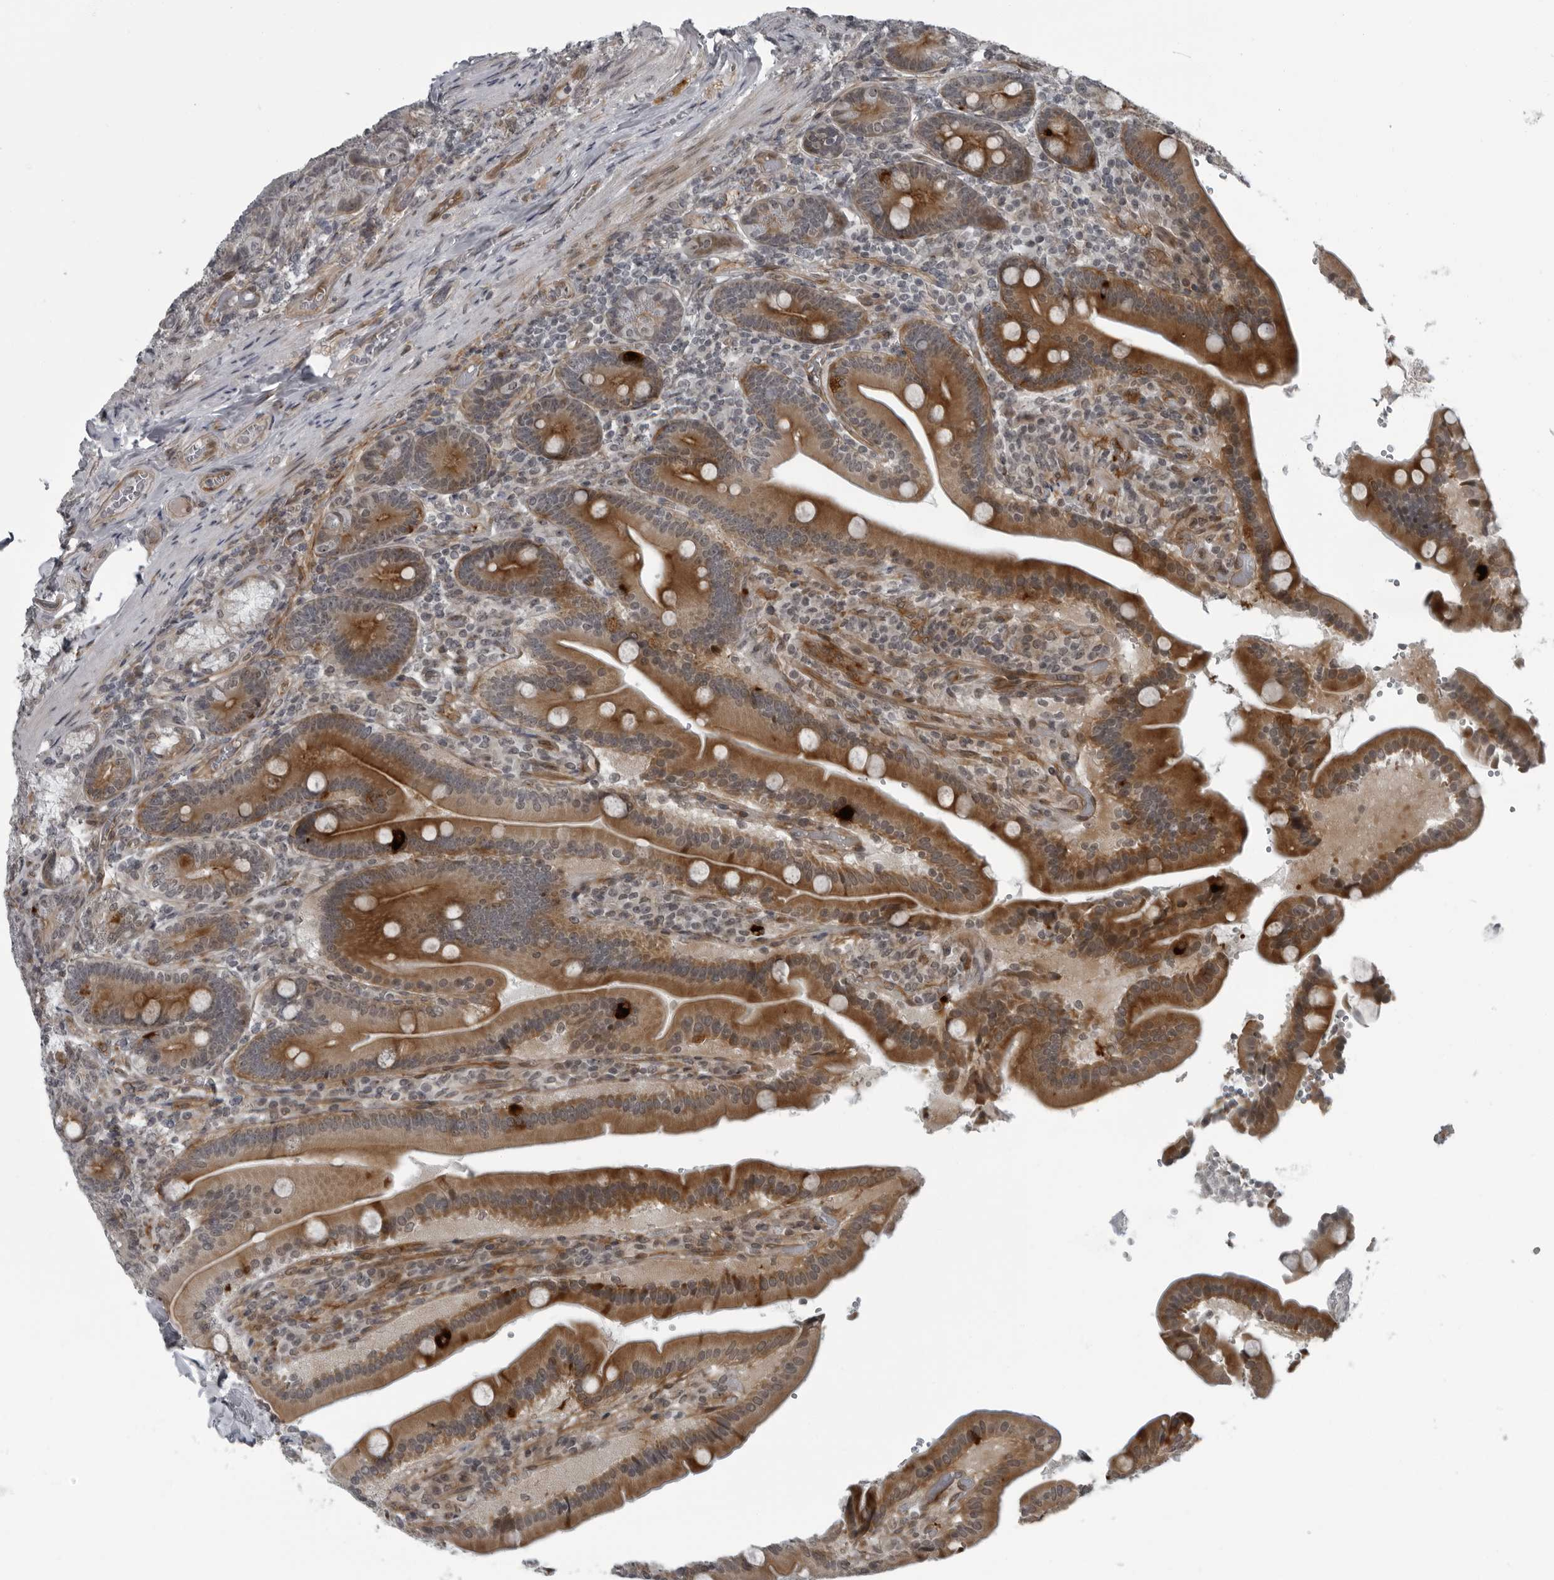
{"staining": {"intensity": "strong", "quantity": ">75%", "location": "cytoplasmic/membranous"}, "tissue": "duodenum", "cell_type": "Glandular cells", "image_type": "normal", "snomed": [{"axis": "morphology", "description": "Normal tissue, NOS"}, {"axis": "topography", "description": "Duodenum"}], "caption": "High-magnification brightfield microscopy of benign duodenum stained with DAB (3,3'-diaminobenzidine) (brown) and counterstained with hematoxylin (blue). glandular cells exhibit strong cytoplasmic/membranous staining is seen in approximately>75% of cells.", "gene": "FAM102B", "patient": {"sex": "female", "age": 62}}